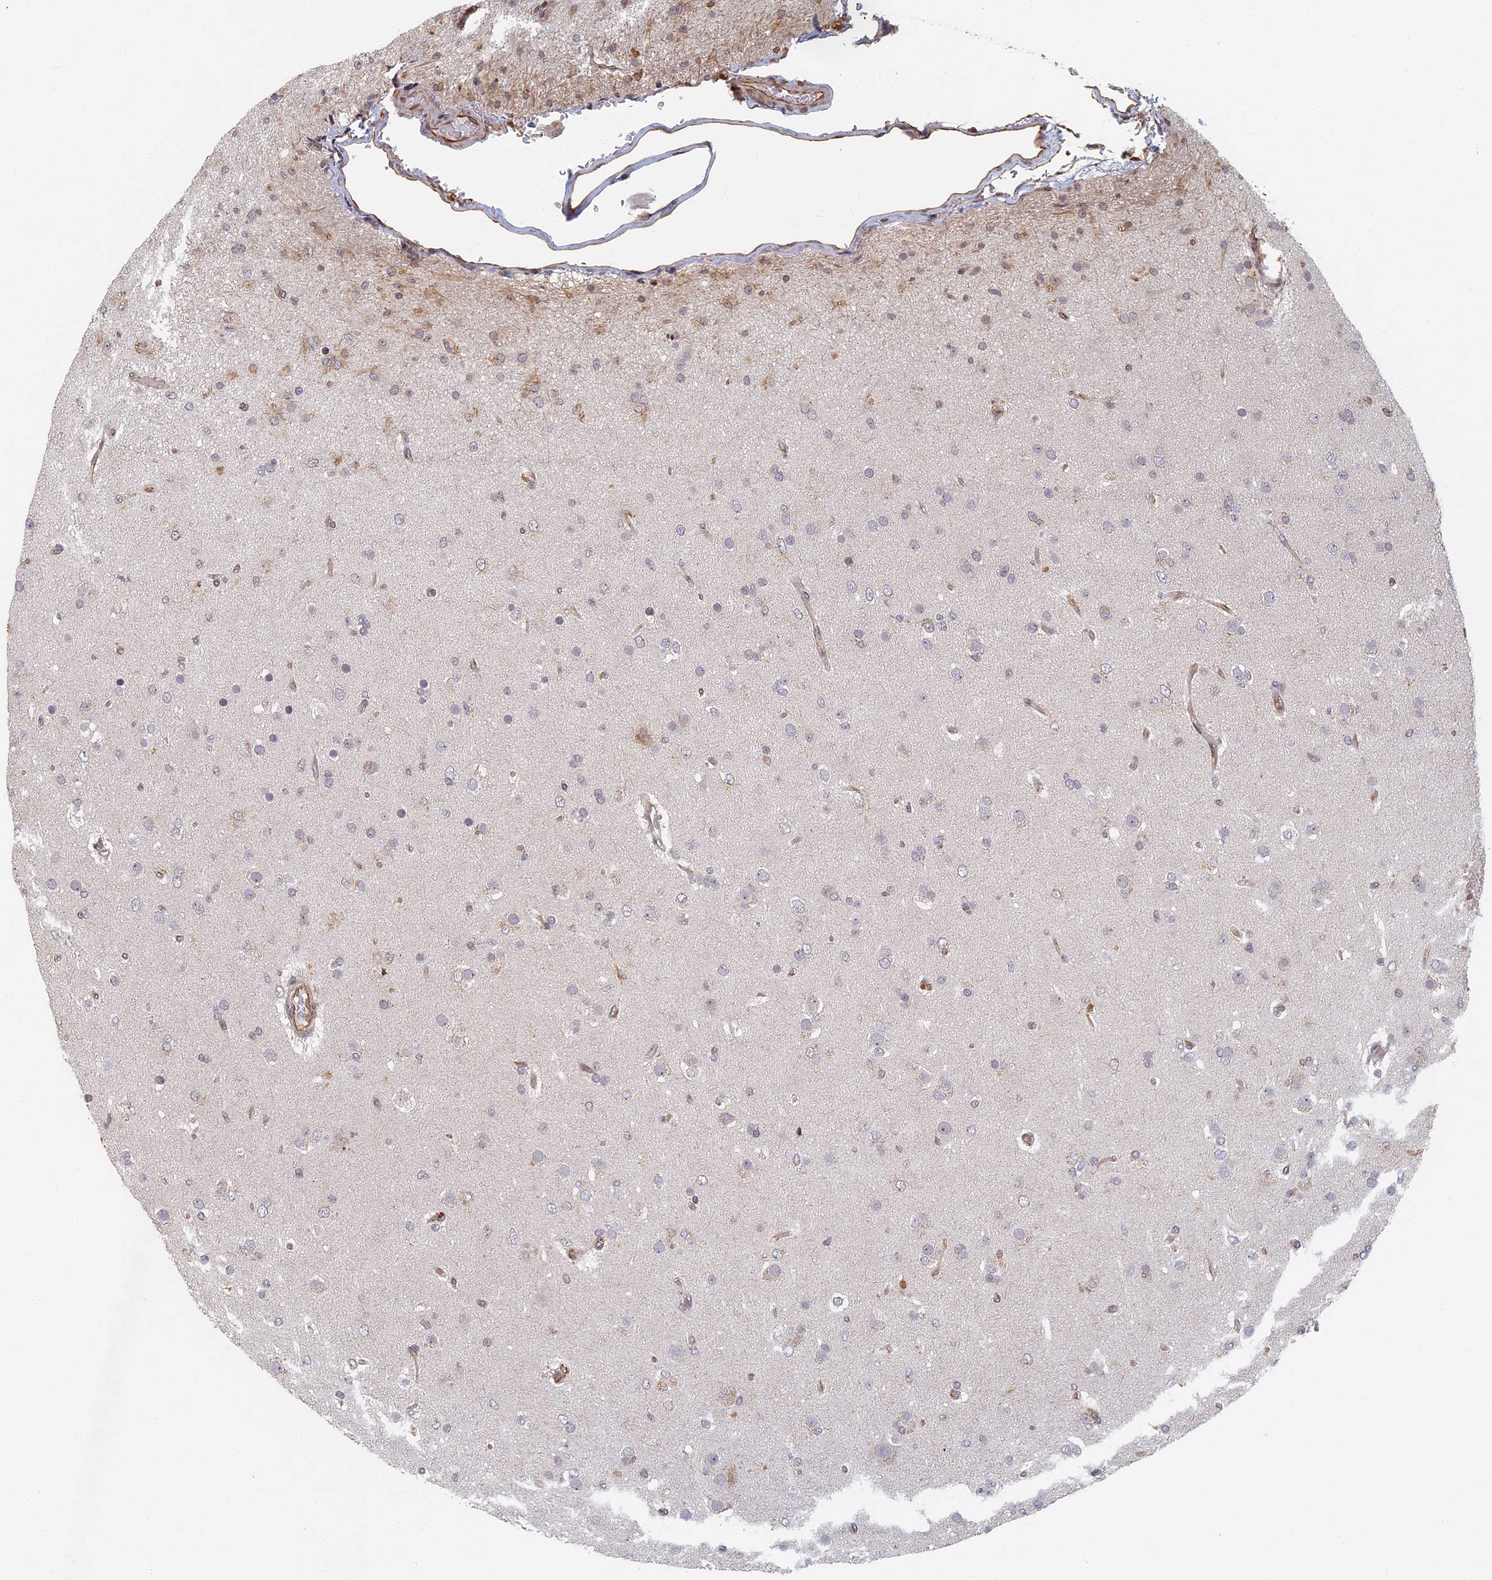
{"staining": {"intensity": "negative", "quantity": "none", "location": "none"}, "tissue": "glioma", "cell_type": "Tumor cells", "image_type": "cancer", "snomed": [{"axis": "morphology", "description": "Glioma, malignant, Low grade"}, {"axis": "topography", "description": "Brain"}], "caption": "Glioma stained for a protein using immunohistochemistry reveals no expression tumor cells.", "gene": "ABCB10", "patient": {"sex": "male", "age": 65}}